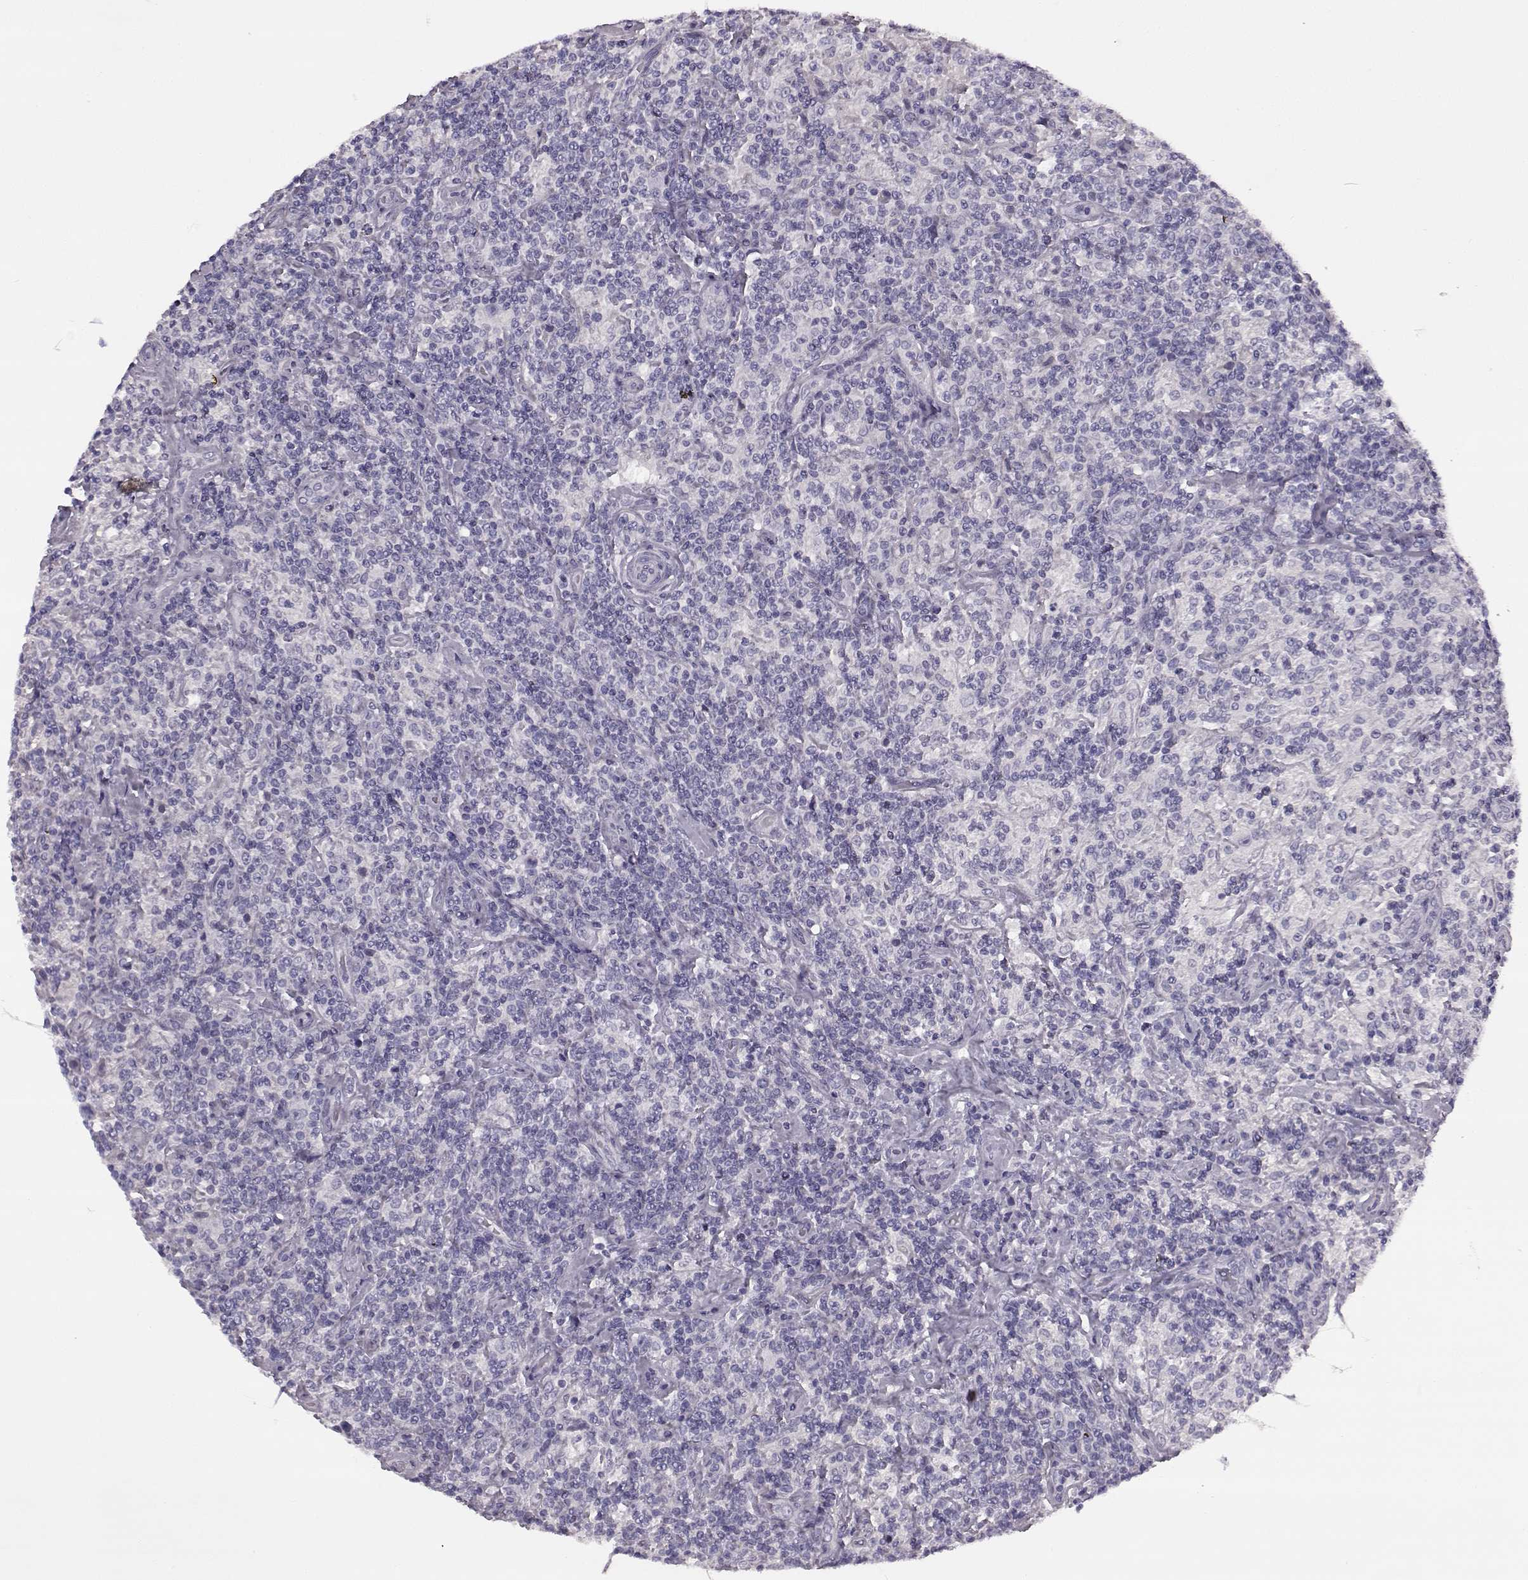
{"staining": {"intensity": "negative", "quantity": "none", "location": "none"}, "tissue": "lymphoma", "cell_type": "Tumor cells", "image_type": "cancer", "snomed": [{"axis": "morphology", "description": "Hodgkin's disease, NOS"}, {"axis": "topography", "description": "Lymph node"}], "caption": "Lymphoma was stained to show a protein in brown. There is no significant positivity in tumor cells.", "gene": "ODAD4", "patient": {"sex": "male", "age": 70}}